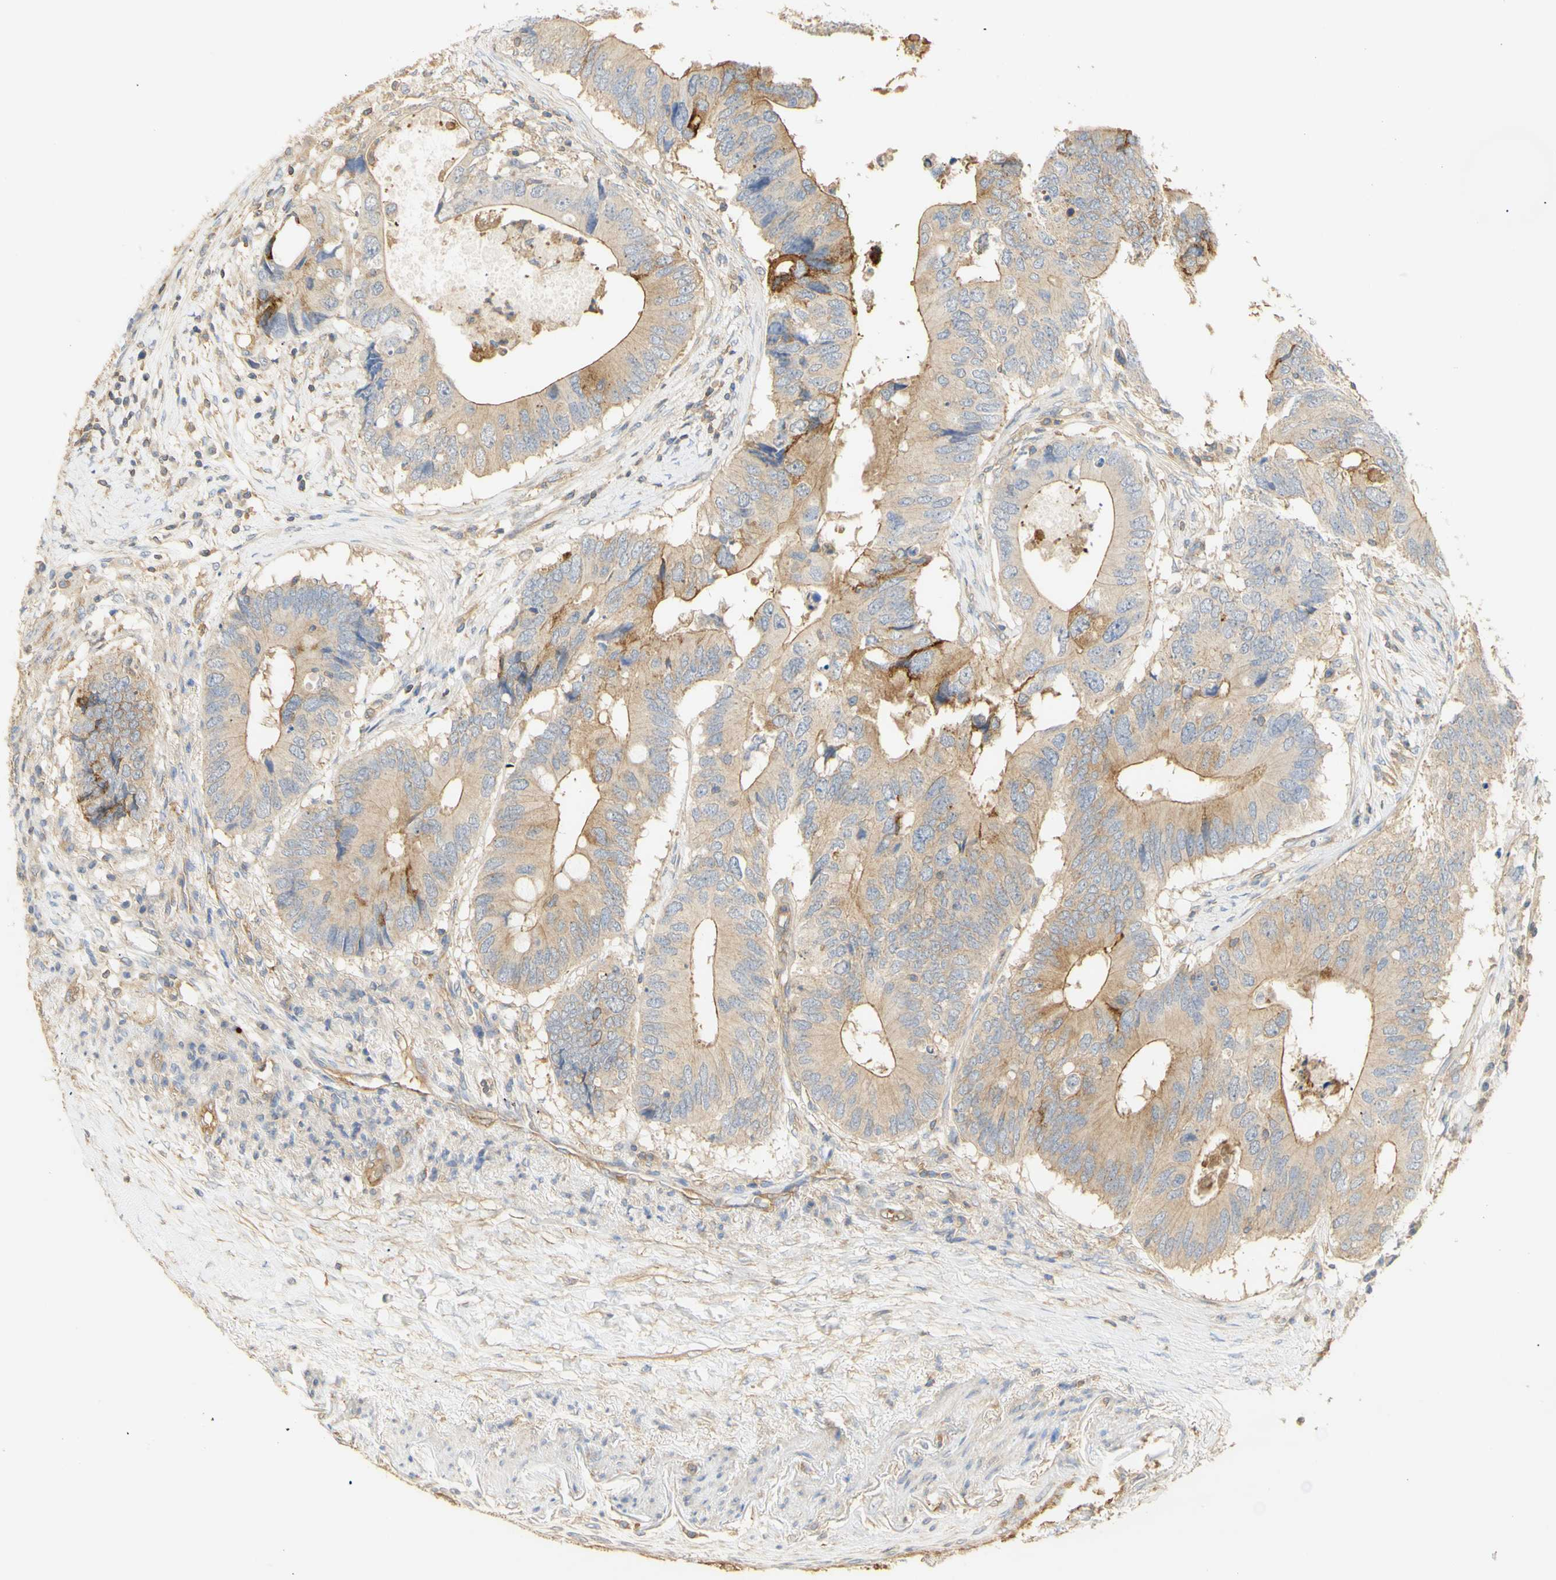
{"staining": {"intensity": "moderate", "quantity": ">75%", "location": "cytoplasmic/membranous"}, "tissue": "colorectal cancer", "cell_type": "Tumor cells", "image_type": "cancer", "snomed": [{"axis": "morphology", "description": "Adenocarcinoma, NOS"}, {"axis": "topography", "description": "Colon"}], "caption": "High-power microscopy captured an IHC image of colorectal adenocarcinoma, revealing moderate cytoplasmic/membranous positivity in about >75% of tumor cells. (brown staining indicates protein expression, while blue staining denotes nuclei).", "gene": "KCNE4", "patient": {"sex": "male", "age": 71}}